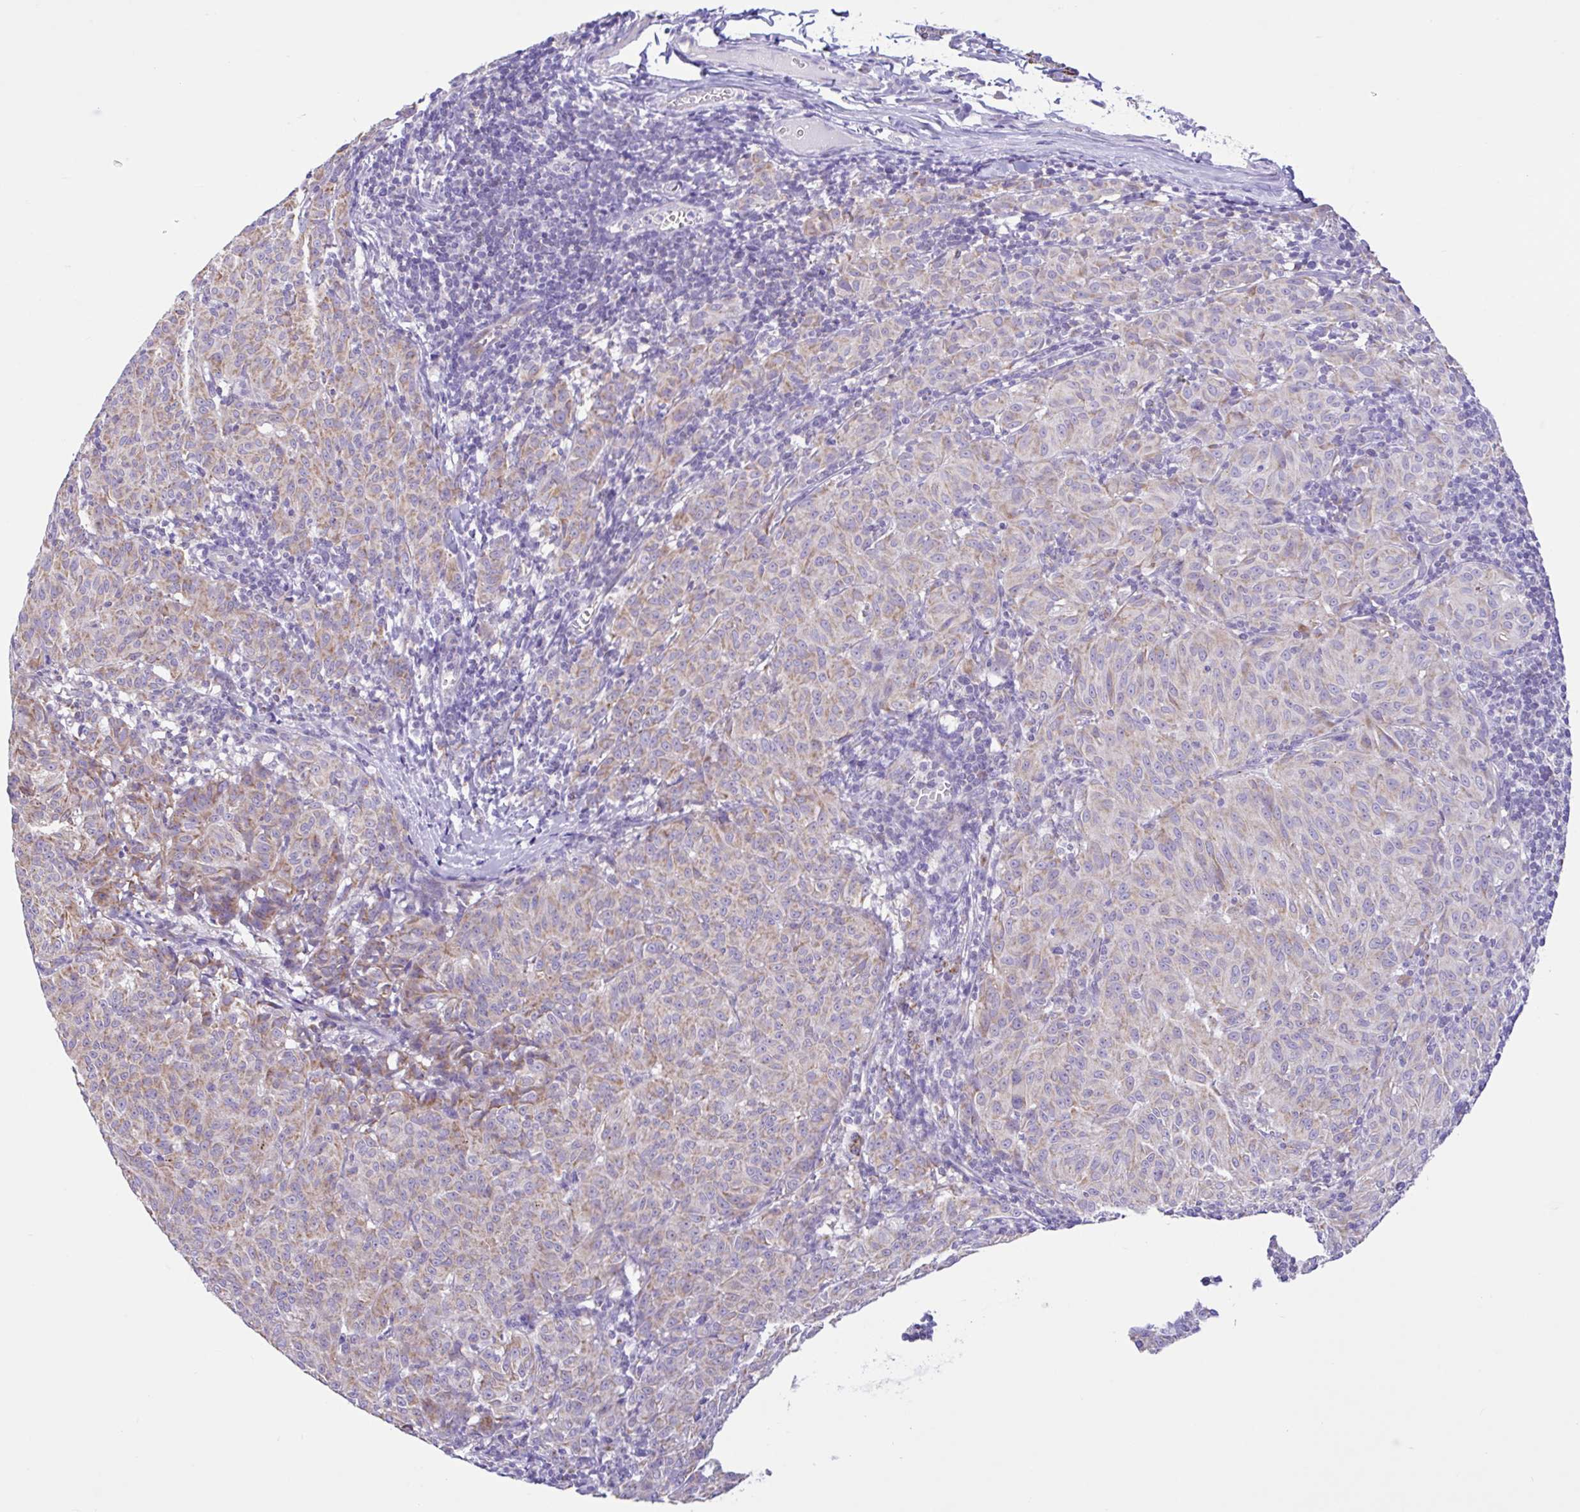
{"staining": {"intensity": "moderate", "quantity": ">75%", "location": "cytoplasmic/membranous"}, "tissue": "melanoma", "cell_type": "Tumor cells", "image_type": "cancer", "snomed": [{"axis": "morphology", "description": "Malignant melanoma, NOS"}, {"axis": "topography", "description": "Skin"}], "caption": "Immunohistochemistry micrograph of neoplastic tissue: human melanoma stained using immunohistochemistry (IHC) shows medium levels of moderate protein expression localized specifically in the cytoplasmic/membranous of tumor cells, appearing as a cytoplasmic/membranous brown color.", "gene": "NDUFS2", "patient": {"sex": "female", "age": 72}}